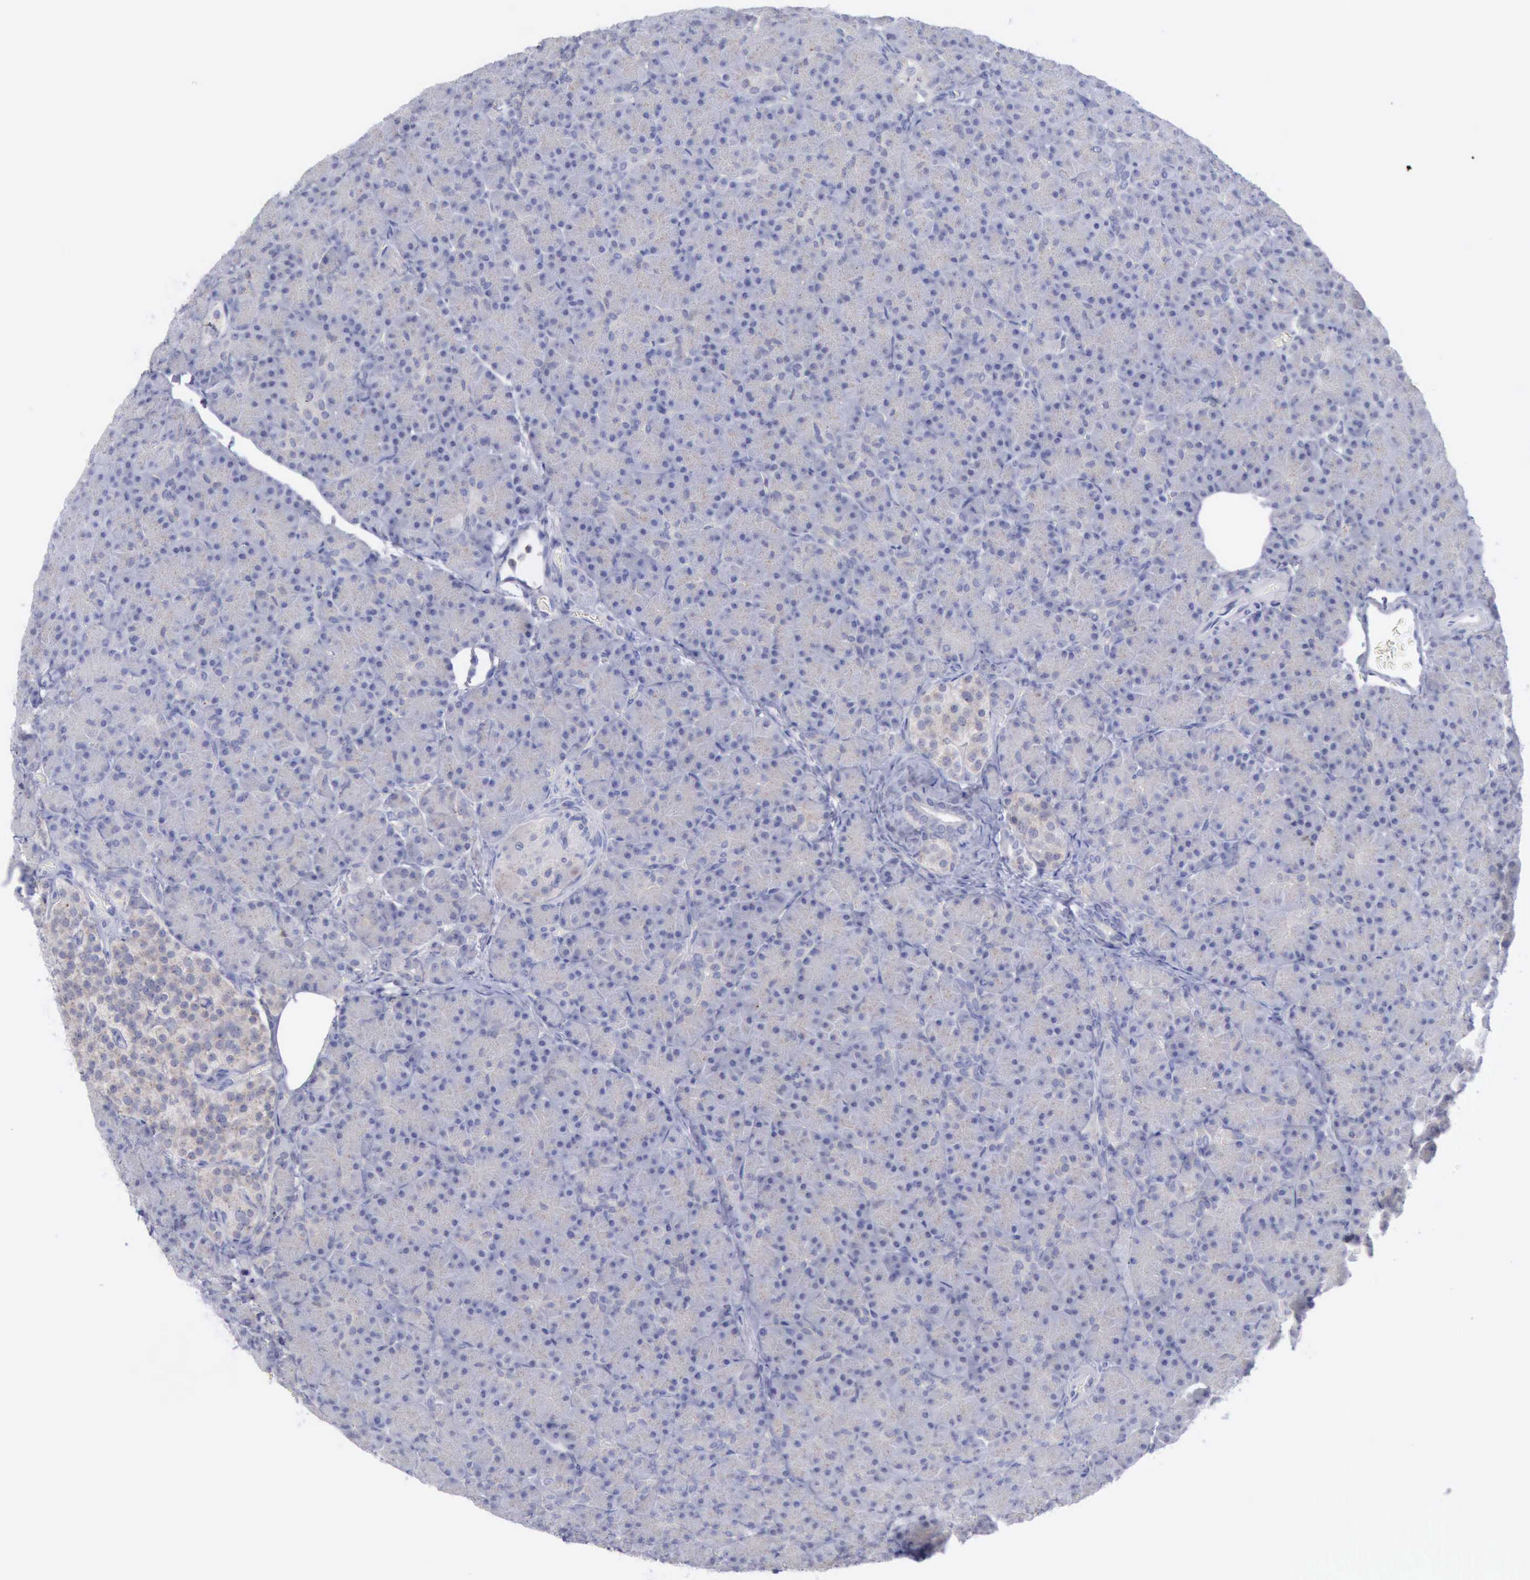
{"staining": {"intensity": "negative", "quantity": "none", "location": "none"}, "tissue": "pancreas", "cell_type": "Exocrine glandular cells", "image_type": "normal", "snomed": [{"axis": "morphology", "description": "Normal tissue, NOS"}, {"axis": "topography", "description": "Pancreas"}], "caption": "Image shows no protein positivity in exocrine glandular cells of benign pancreas.", "gene": "SATB2", "patient": {"sex": "female", "age": 43}}